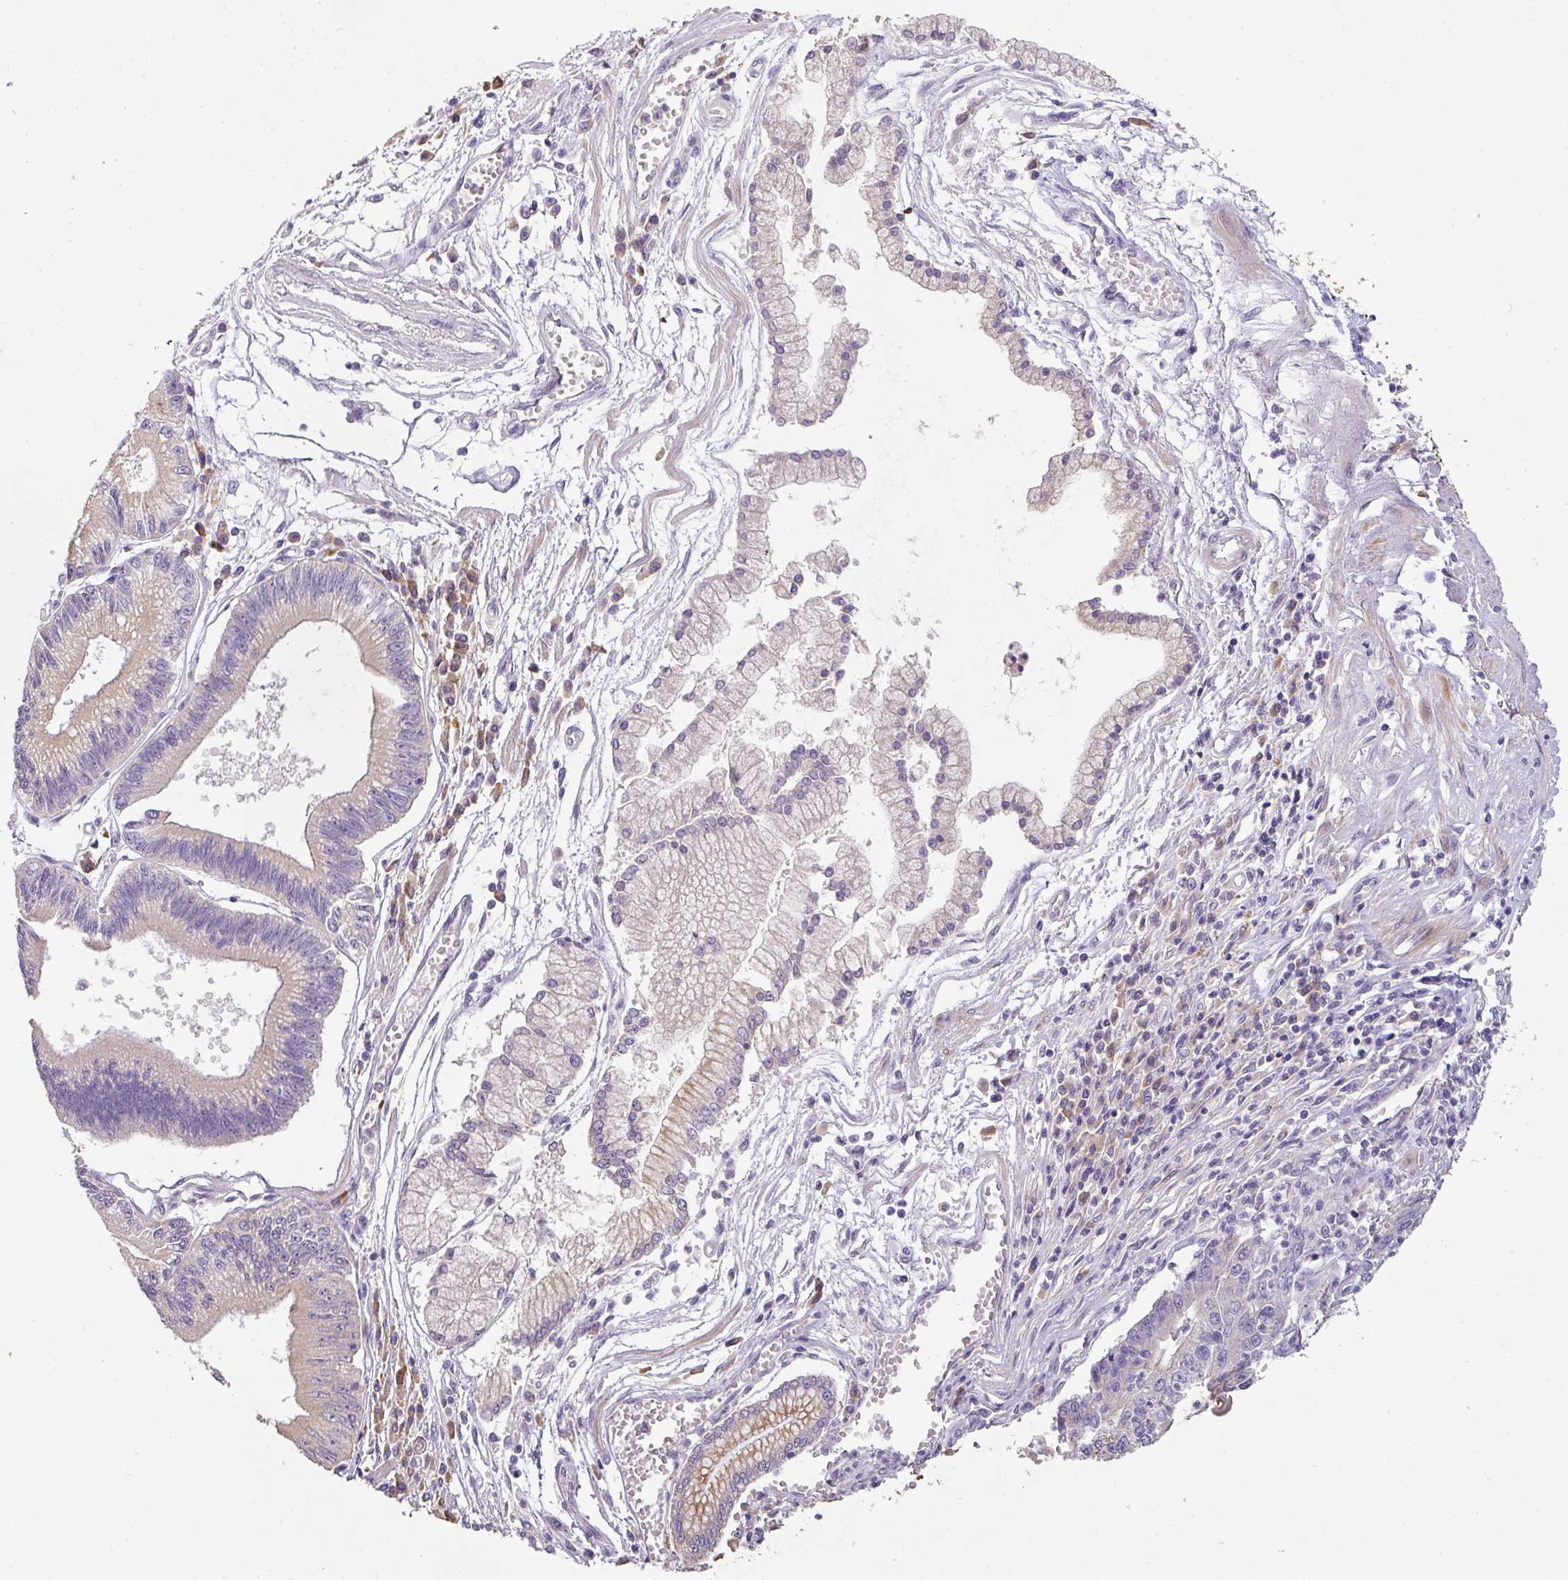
{"staining": {"intensity": "negative", "quantity": "none", "location": "none"}, "tissue": "stomach cancer", "cell_type": "Tumor cells", "image_type": "cancer", "snomed": [{"axis": "morphology", "description": "Adenocarcinoma, NOS"}, {"axis": "topography", "description": "Stomach"}], "caption": "Immunohistochemical staining of stomach cancer (adenocarcinoma) displays no significant positivity in tumor cells.", "gene": "ZNF266", "patient": {"sex": "male", "age": 59}}